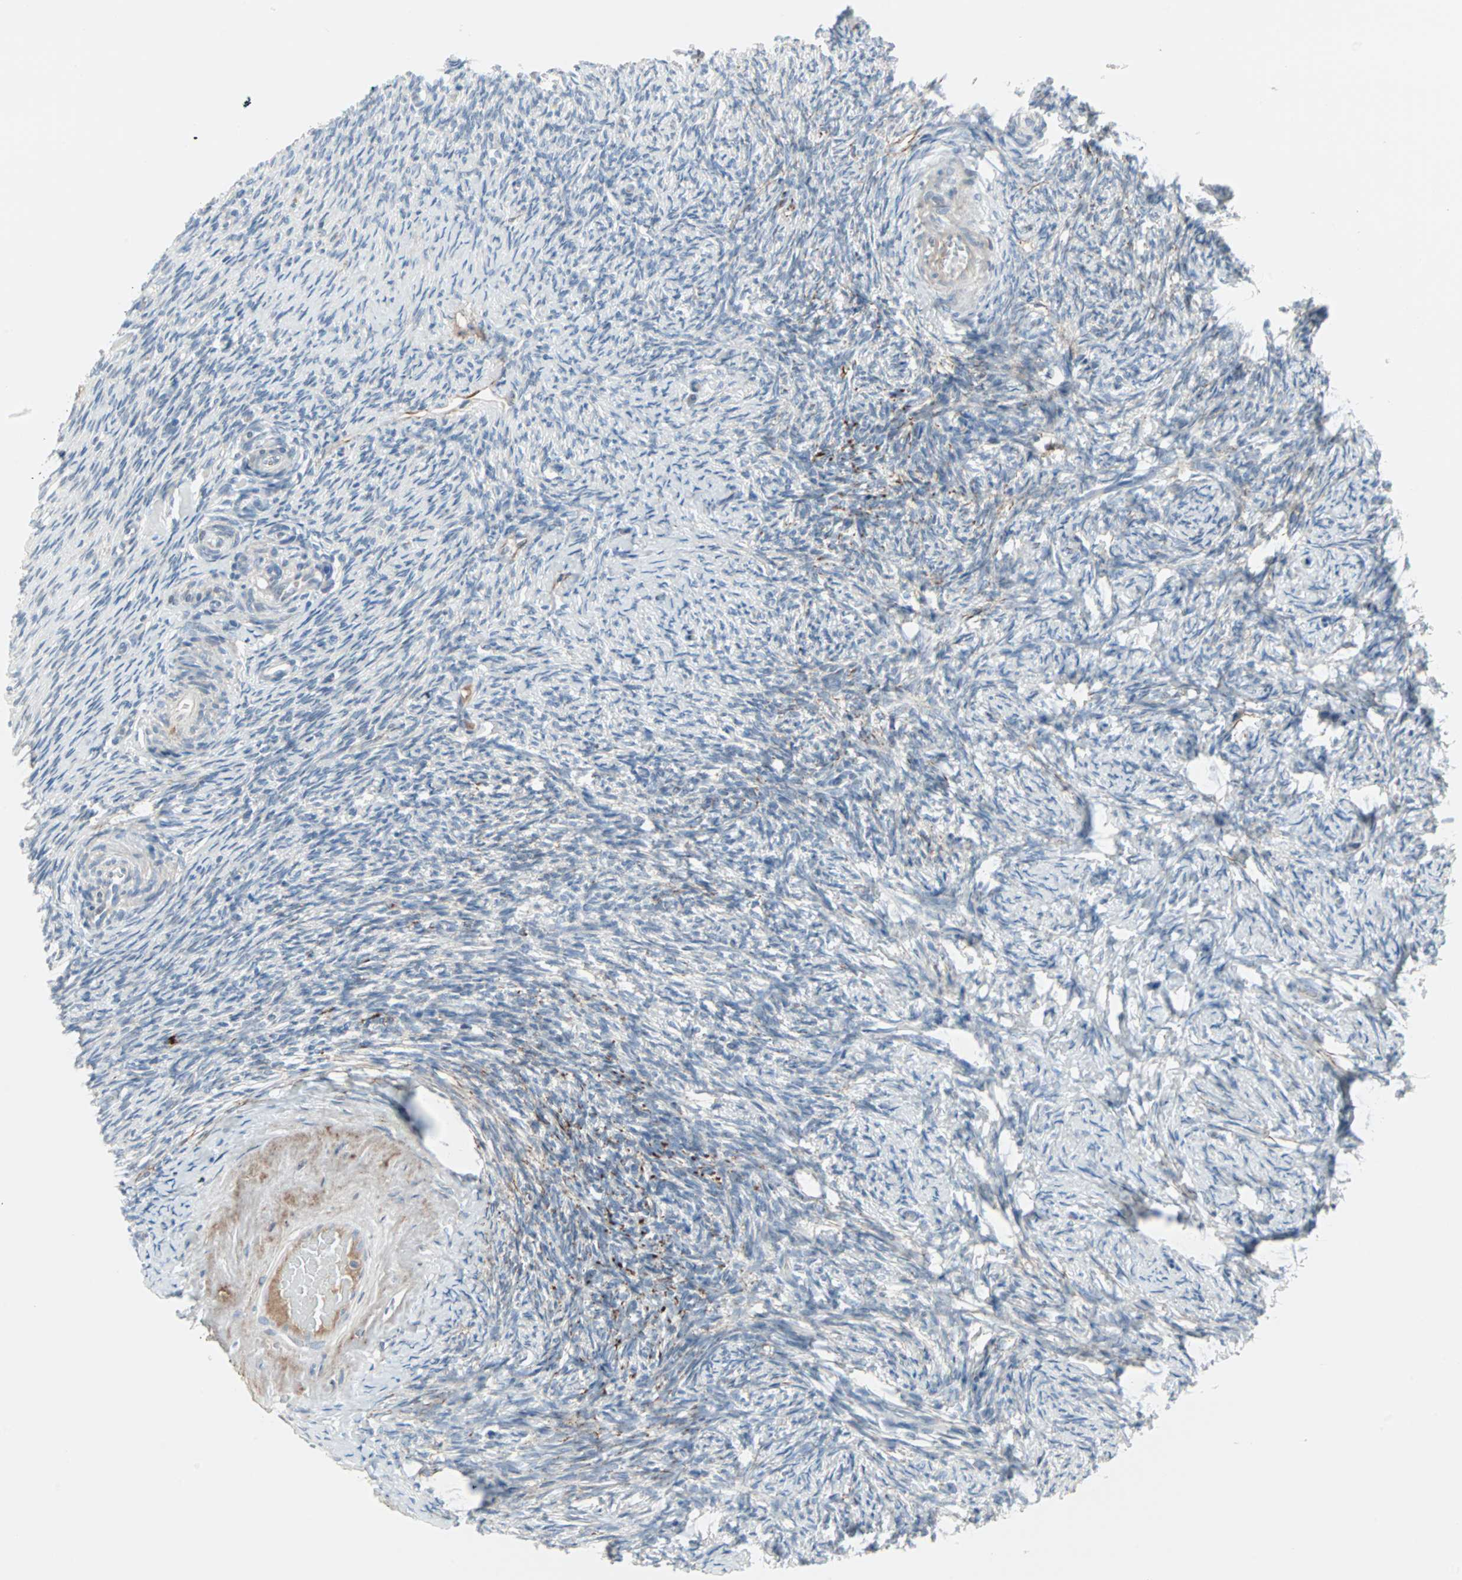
{"staining": {"intensity": "negative", "quantity": "none", "location": "none"}, "tissue": "ovary", "cell_type": "Follicle cells", "image_type": "normal", "snomed": [{"axis": "morphology", "description": "Normal tissue, NOS"}, {"axis": "topography", "description": "Ovary"}], "caption": "Follicle cells show no significant staining in benign ovary.", "gene": "CASP3", "patient": {"sex": "female", "age": 60}}